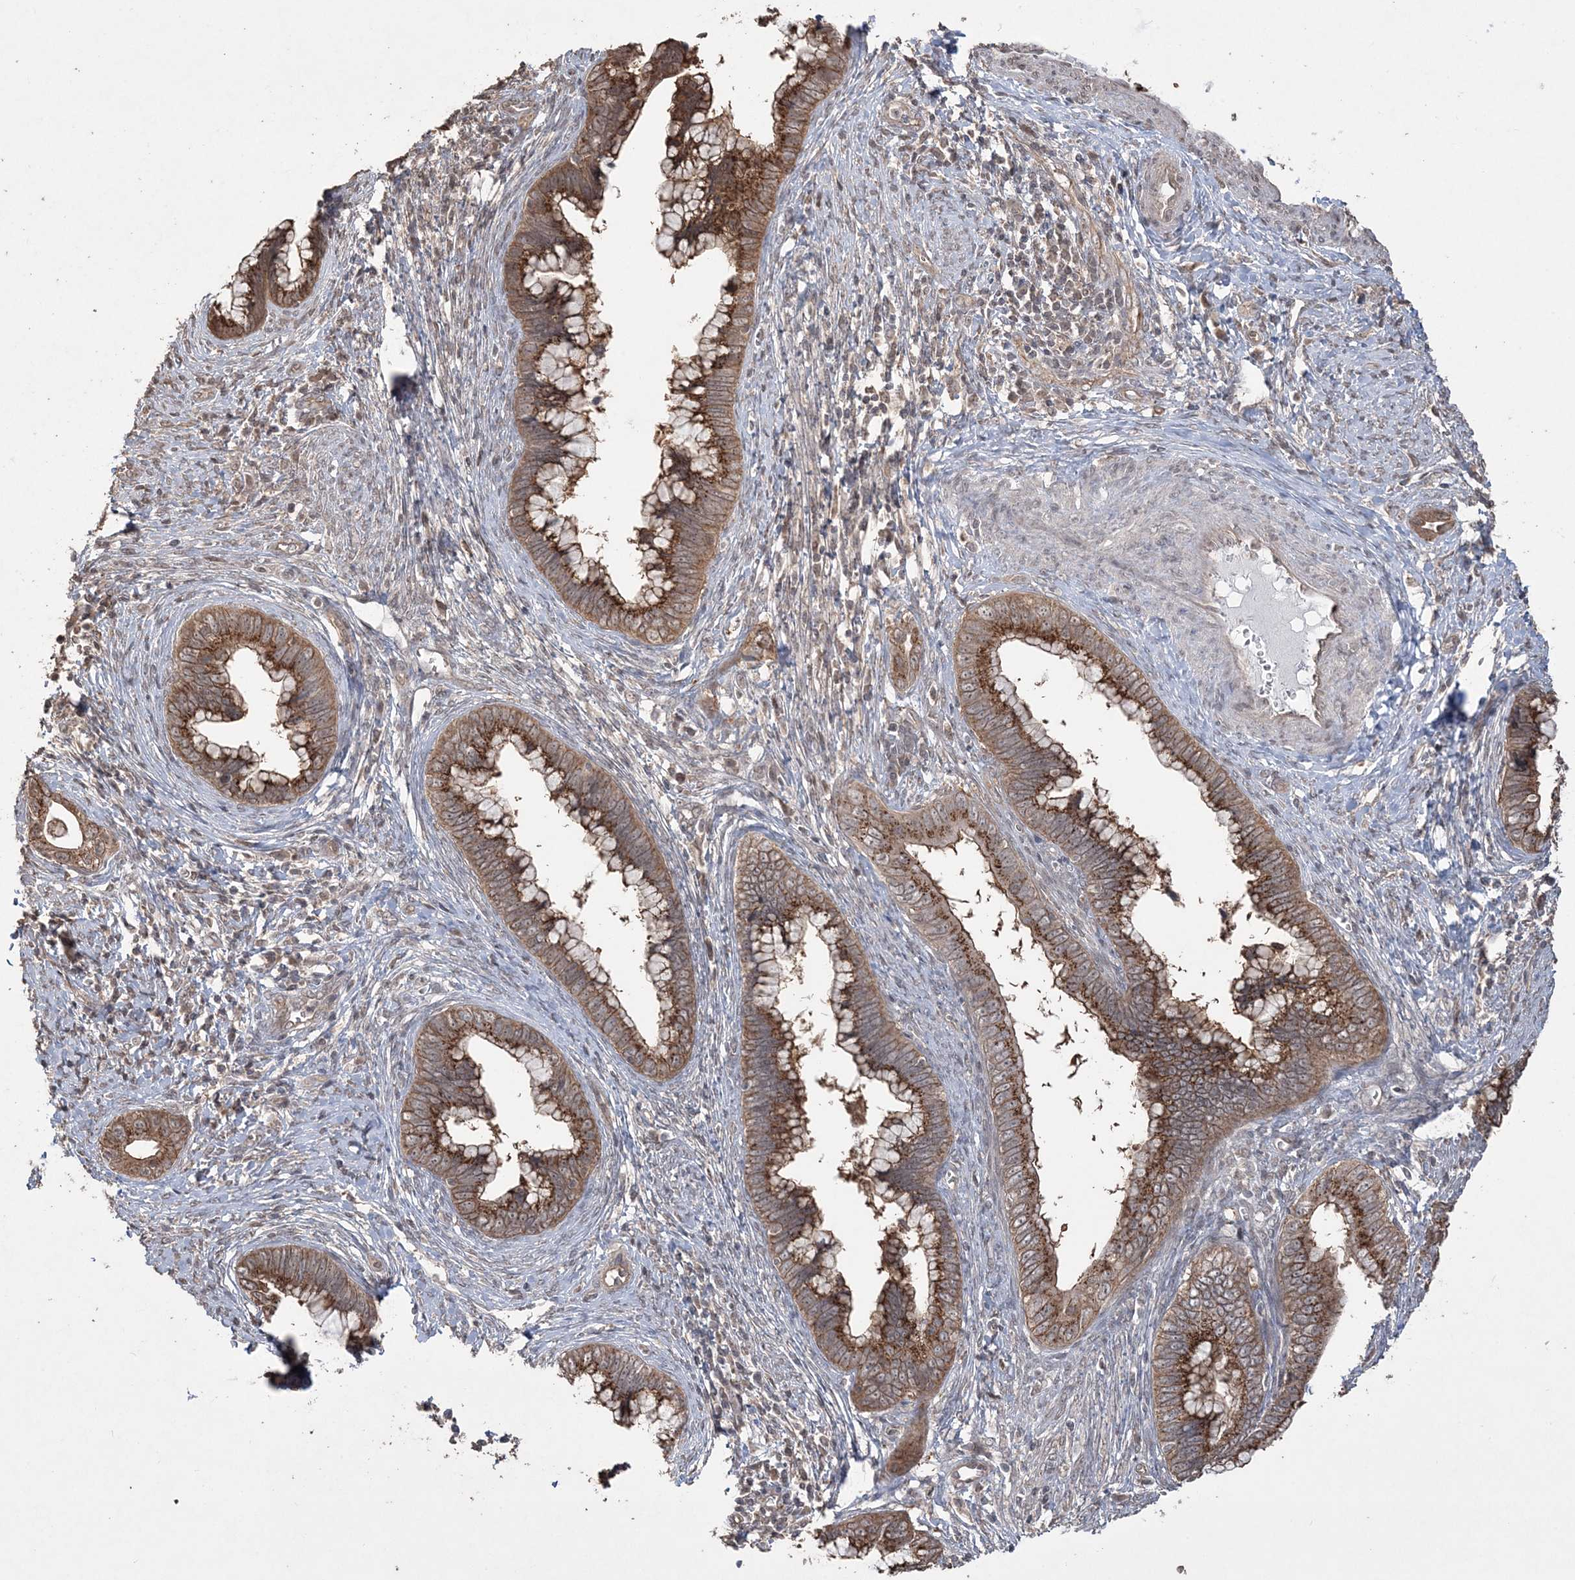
{"staining": {"intensity": "moderate", "quantity": ">75%", "location": "cytoplasmic/membranous"}, "tissue": "cervical cancer", "cell_type": "Tumor cells", "image_type": "cancer", "snomed": [{"axis": "morphology", "description": "Adenocarcinoma, NOS"}, {"axis": "topography", "description": "Cervix"}], "caption": "Human cervical cancer (adenocarcinoma) stained with a brown dye shows moderate cytoplasmic/membranous positive positivity in approximately >75% of tumor cells.", "gene": "EHHADH", "patient": {"sex": "female", "age": 44}}